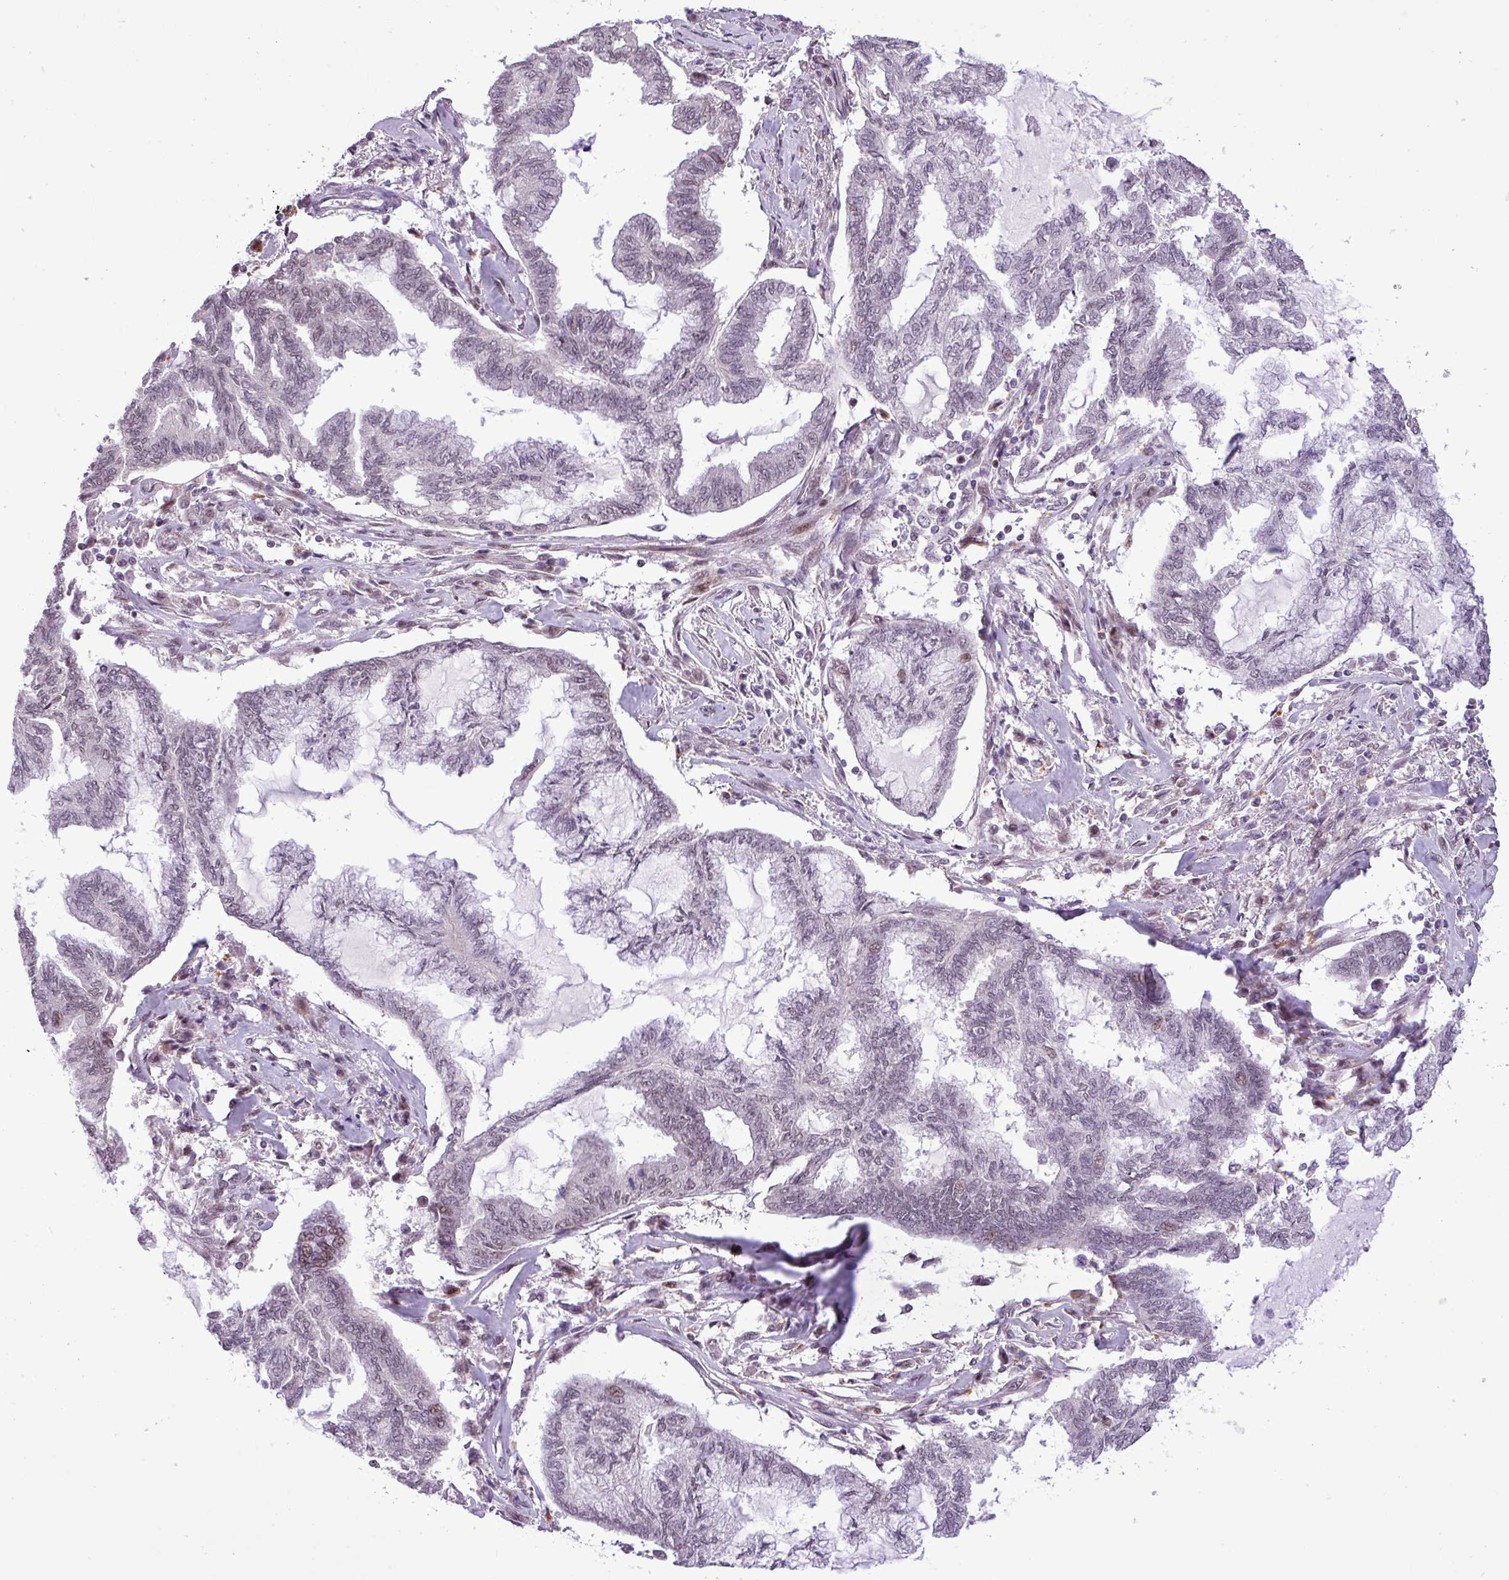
{"staining": {"intensity": "weak", "quantity": "<25%", "location": "nuclear"}, "tissue": "endometrial cancer", "cell_type": "Tumor cells", "image_type": "cancer", "snomed": [{"axis": "morphology", "description": "Adenocarcinoma, NOS"}, {"axis": "topography", "description": "Endometrium"}], "caption": "Immunohistochemistry (IHC) histopathology image of neoplastic tissue: endometrial cancer (adenocarcinoma) stained with DAB displays no significant protein staining in tumor cells.", "gene": "ZNF354A", "patient": {"sex": "female", "age": 86}}